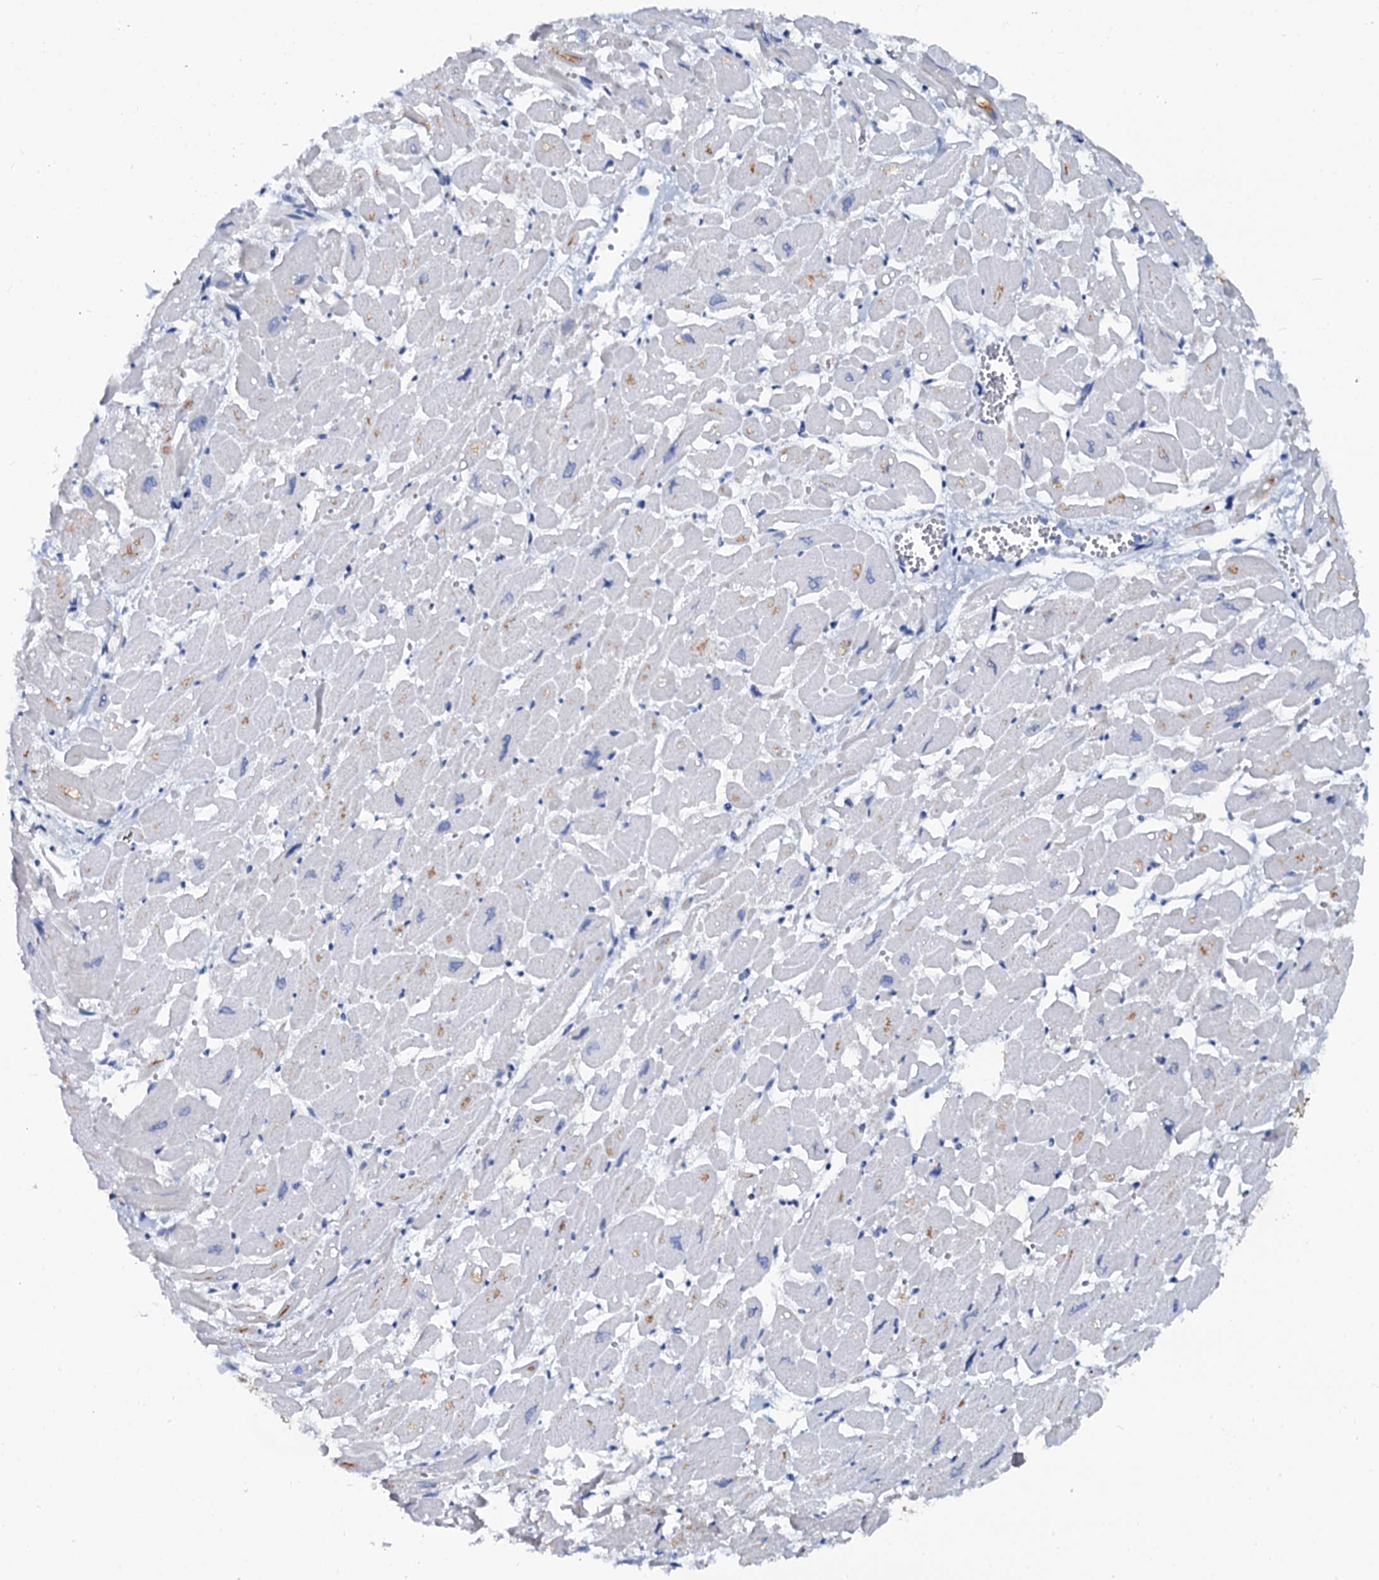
{"staining": {"intensity": "negative", "quantity": "none", "location": "none"}, "tissue": "heart muscle", "cell_type": "Cardiomyocytes", "image_type": "normal", "snomed": [{"axis": "morphology", "description": "Normal tissue, NOS"}, {"axis": "topography", "description": "Heart"}], "caption": "DAB immunohistochemical staining of normal human heart muscle reveals no significant expression in cardiomyocytes.", "gene": "OTOL1", "patient": {"sex": "male", "age": 54}}